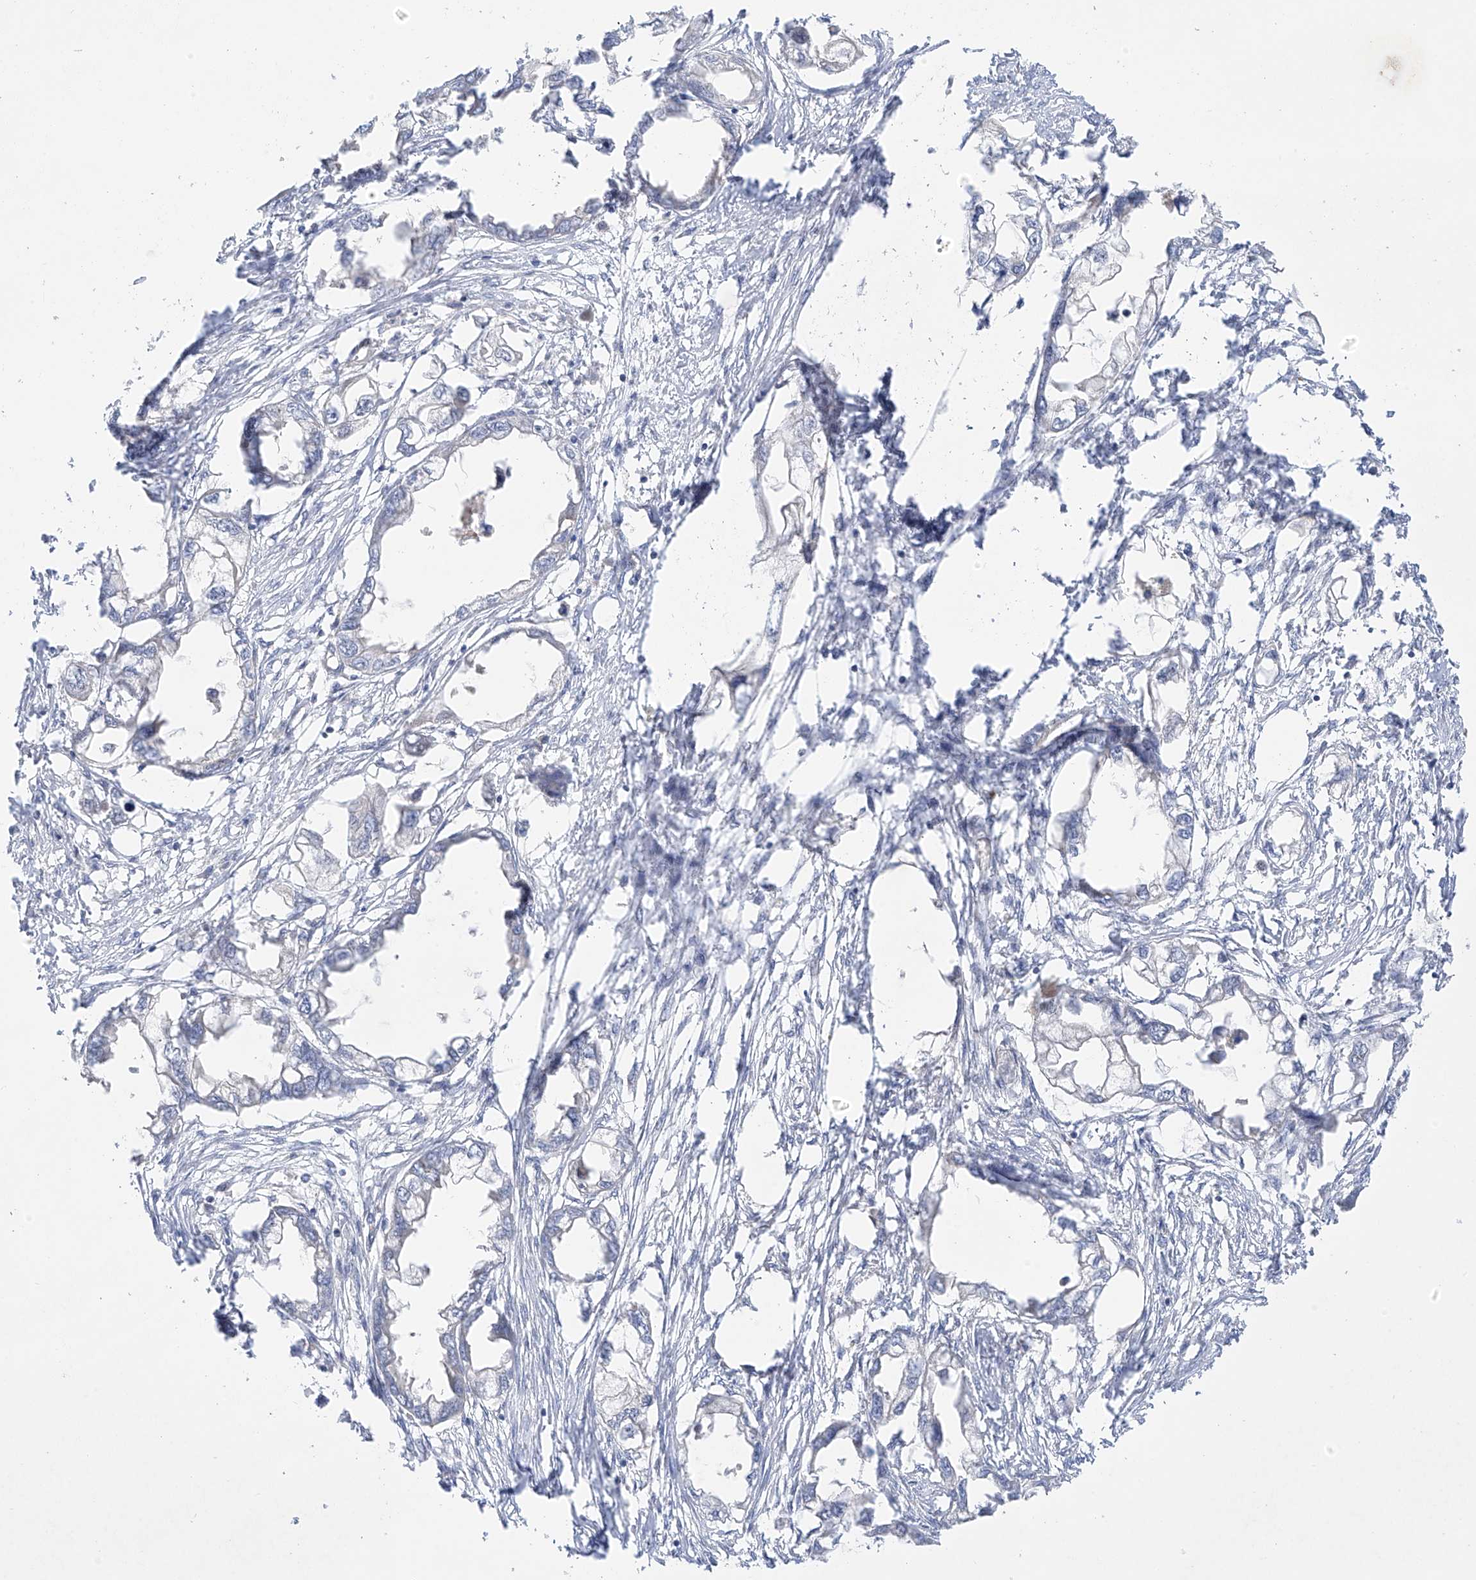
{"staining": {"intensity": "negative", "quantity": "none", "location": "none"}, "tissue": "endometrial cancer", "cell_type": "Tumor cells", "image_type": "cancer", "snomed": [{"axis": "morphology", "description": "Adenocarcinoma, NOS"}, {"axis": "morphology", "description": "Adenocarcinoma, metastatic, NOS"}, {"axis": "topography", "description": "Adipose tissue"}, {"axis": "topography", "description": "Endometrium"}], "caption": "The histopathology image shows no staining of tumor cells in endometrial cancer (adenocarcinoma). (DAB (3,3'-diaminobenzidine) IHC visualized using brightfield microscopy, high magnification).", "gene": "METTL18", "patient": {"sex": "female", "age": 67}}